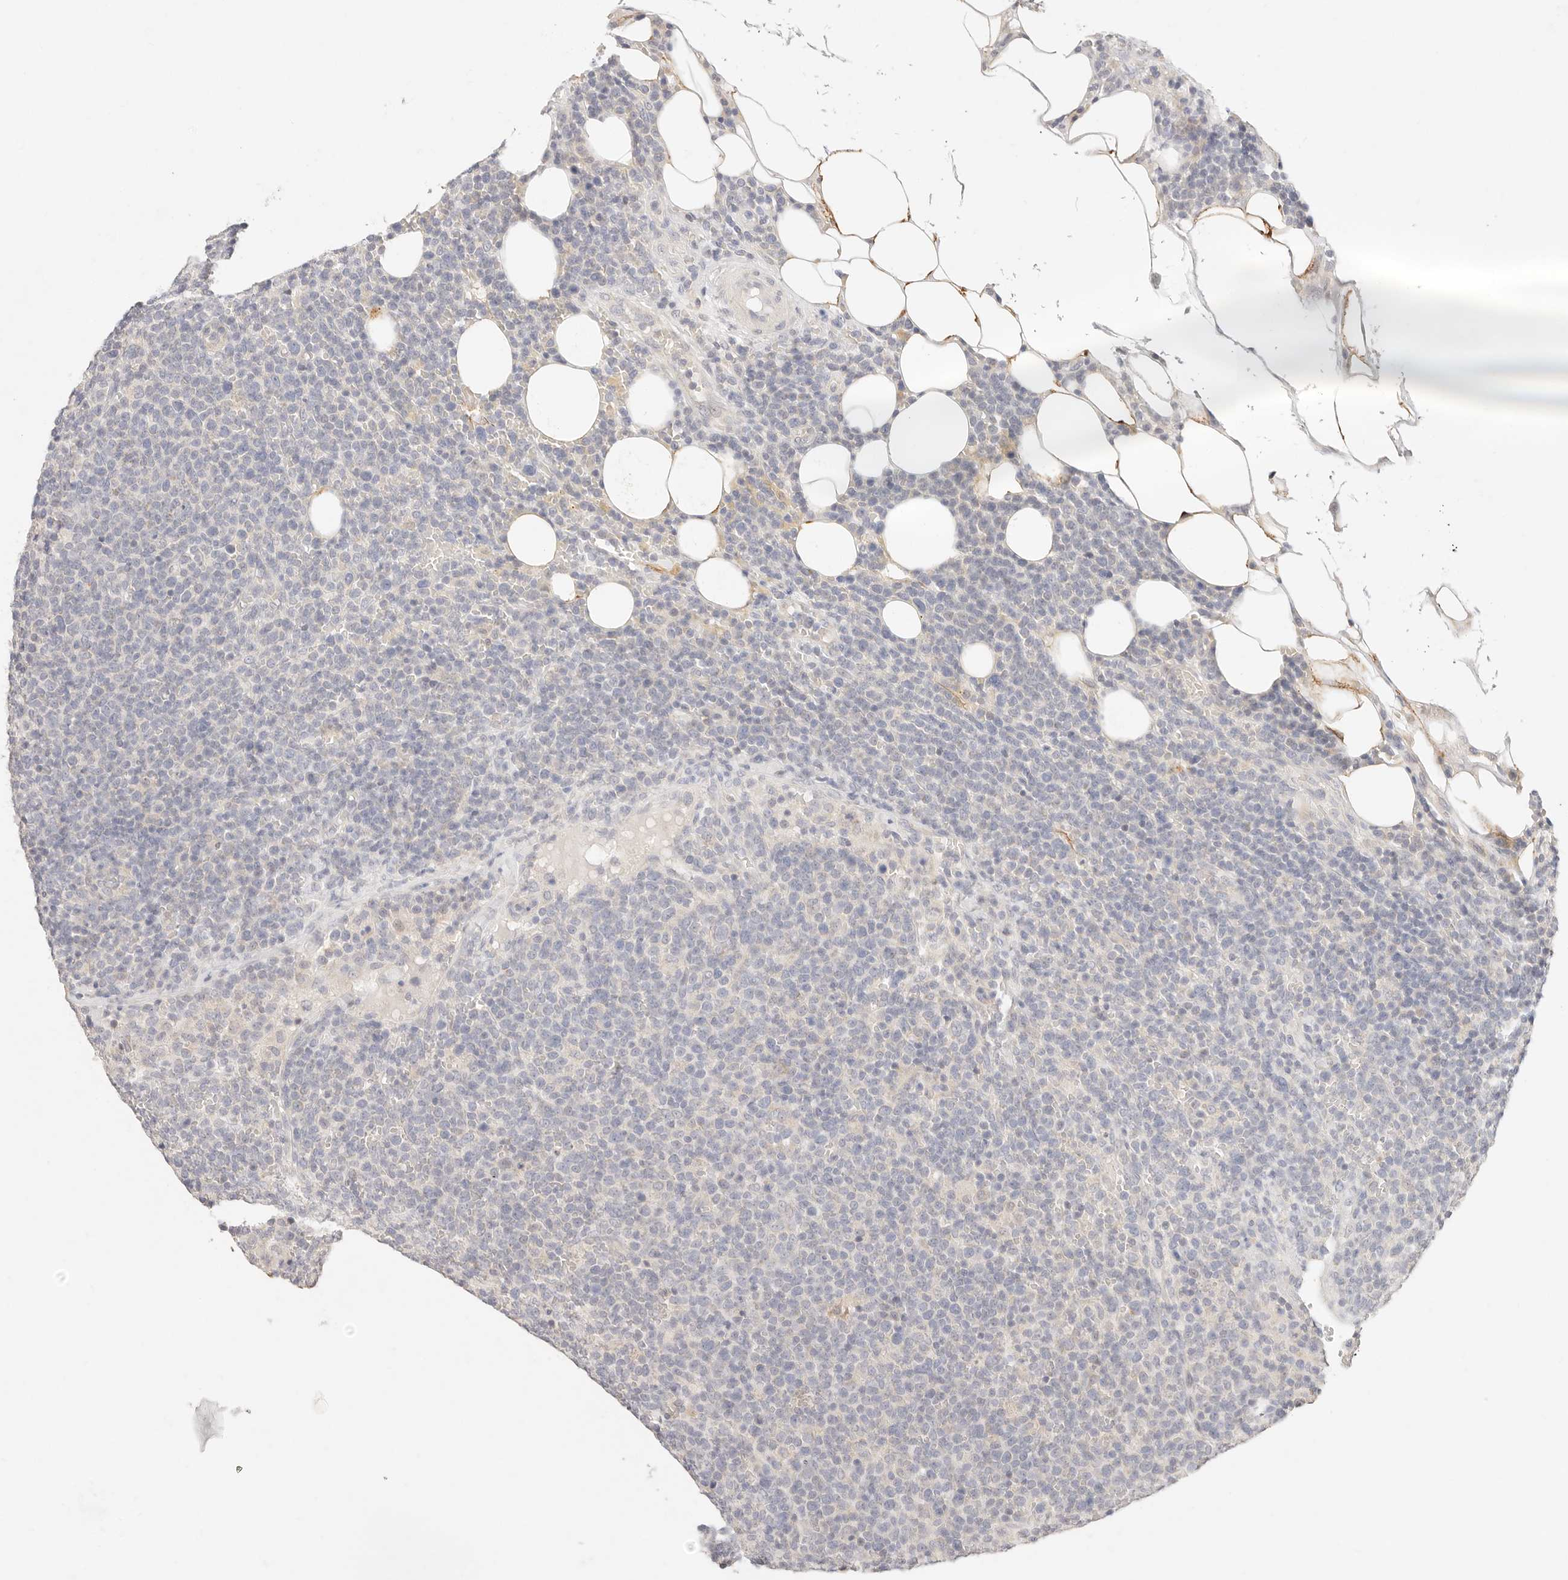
{"staining": {"intensity": "negative", "quantity": "none", "location": "none"}, "tissue": "lymphoma", "cell_type": "Tumor cells", "image_type": "cancer", "snomed": [{"axis": "morphology", "description": "Malignant lymphoma, non-Hodgkin's type, High grade"}, {"axis": "topography", "description": "Lymph node"}], "caption": "This photomicrograph is of lymphoma stained with IHC to label a protein in brown with the nuclei are counter-stained blue. There is no positivity in tumor cells.", "gene": "GPR156", "patient": {"sex": "male", "age": 61}}